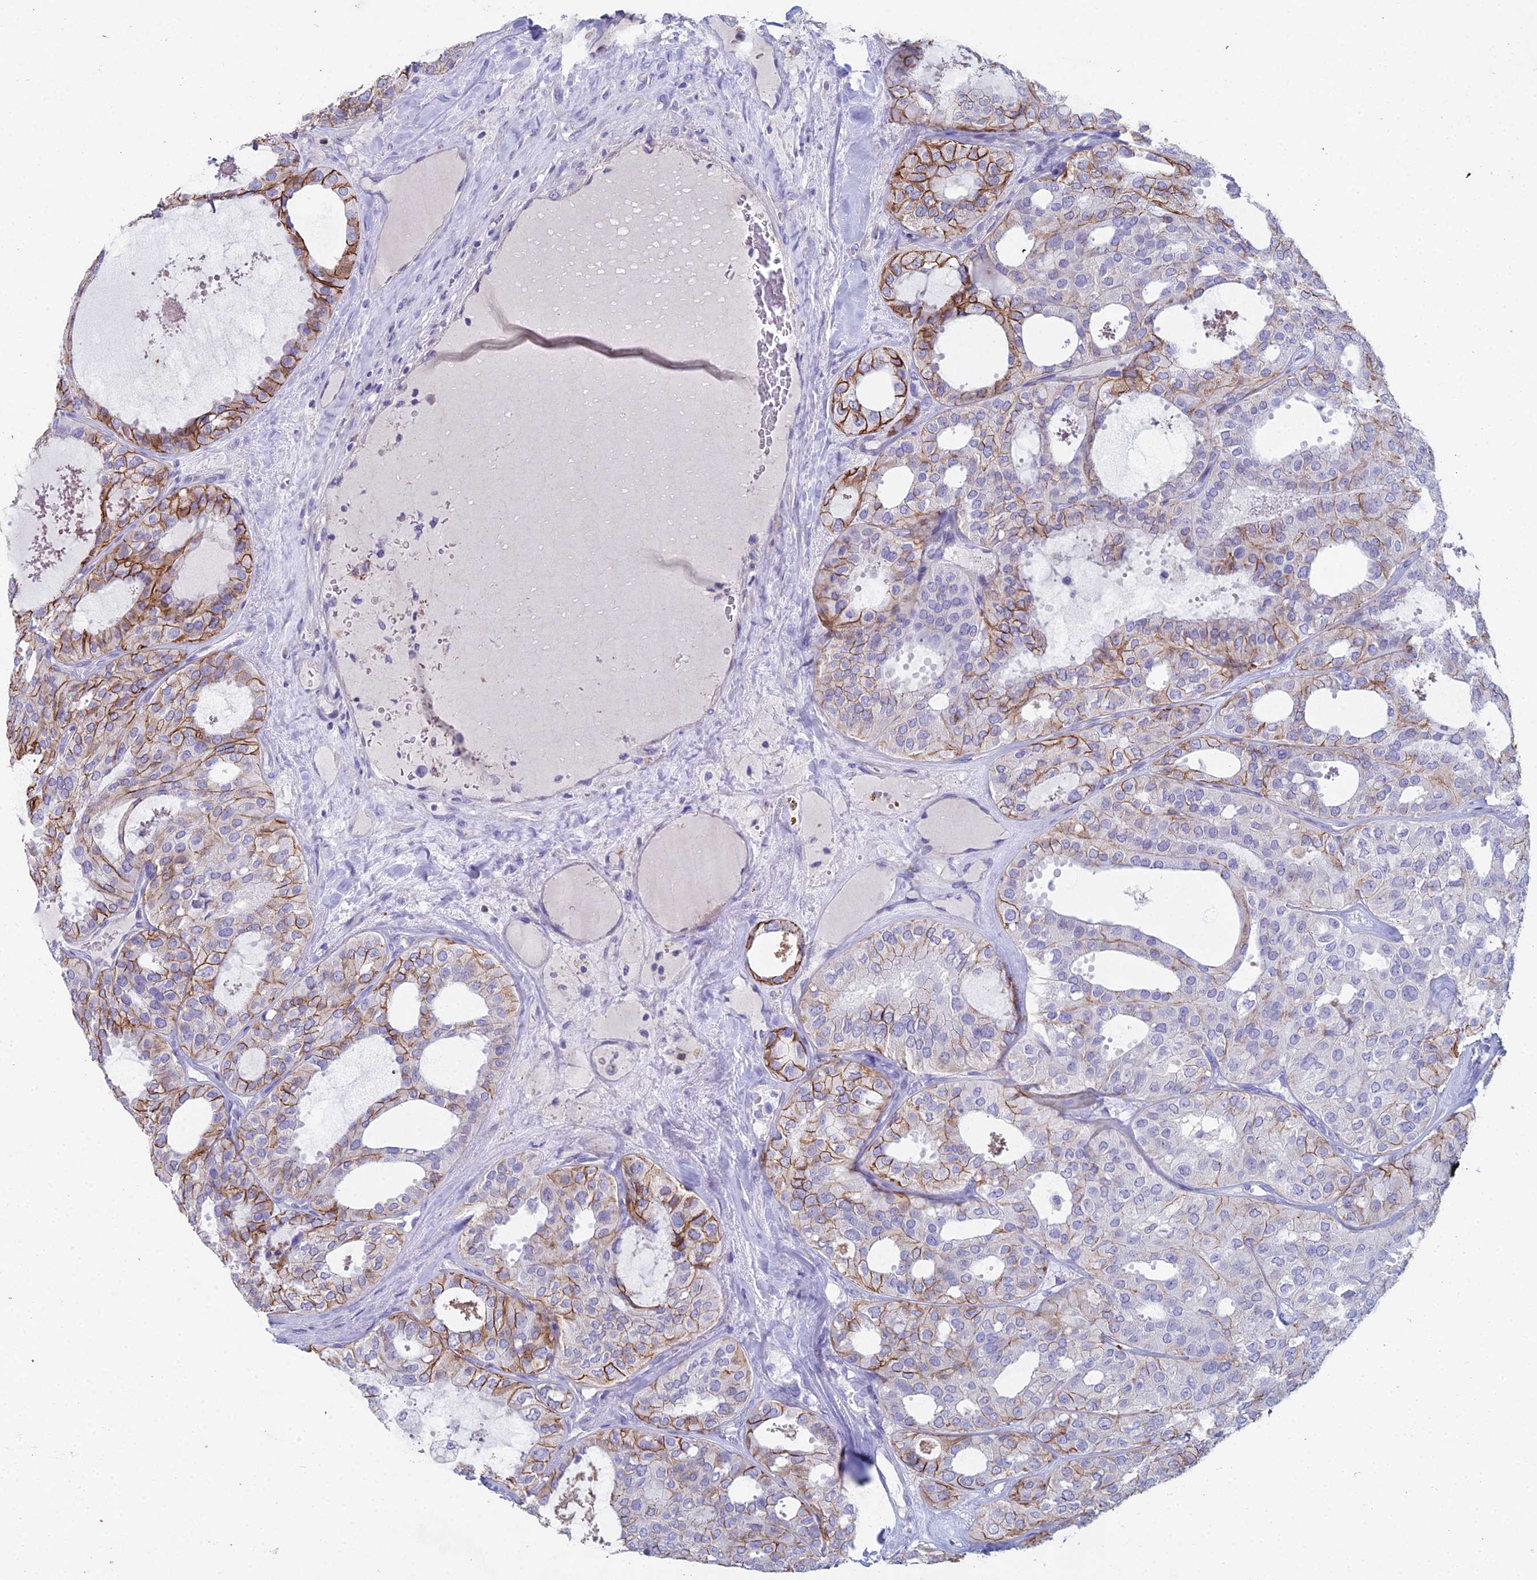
{"staining": {"intensity": "moderate", "quantity": "25%-75%", "location": "cytoplasmic/membranous"}, "tissue": "thyroid cancer", "cell_type": "Tumor cells", "image_type": "cancer", "snomed": [{"axis": "morphology", "description": "Follicular adenoma carcinoma, NOS"}, {"axis": "topography", "description": "Thyroid gland"}], "caption": "An image of human thyroid follicular adenoma carcinoma stained for a protein demonstrates moderate cytoplasmic/membranous brown staining in tumor cells.", "gene": "NCAM1", "patient": {"sex": "male", "age": 75}}